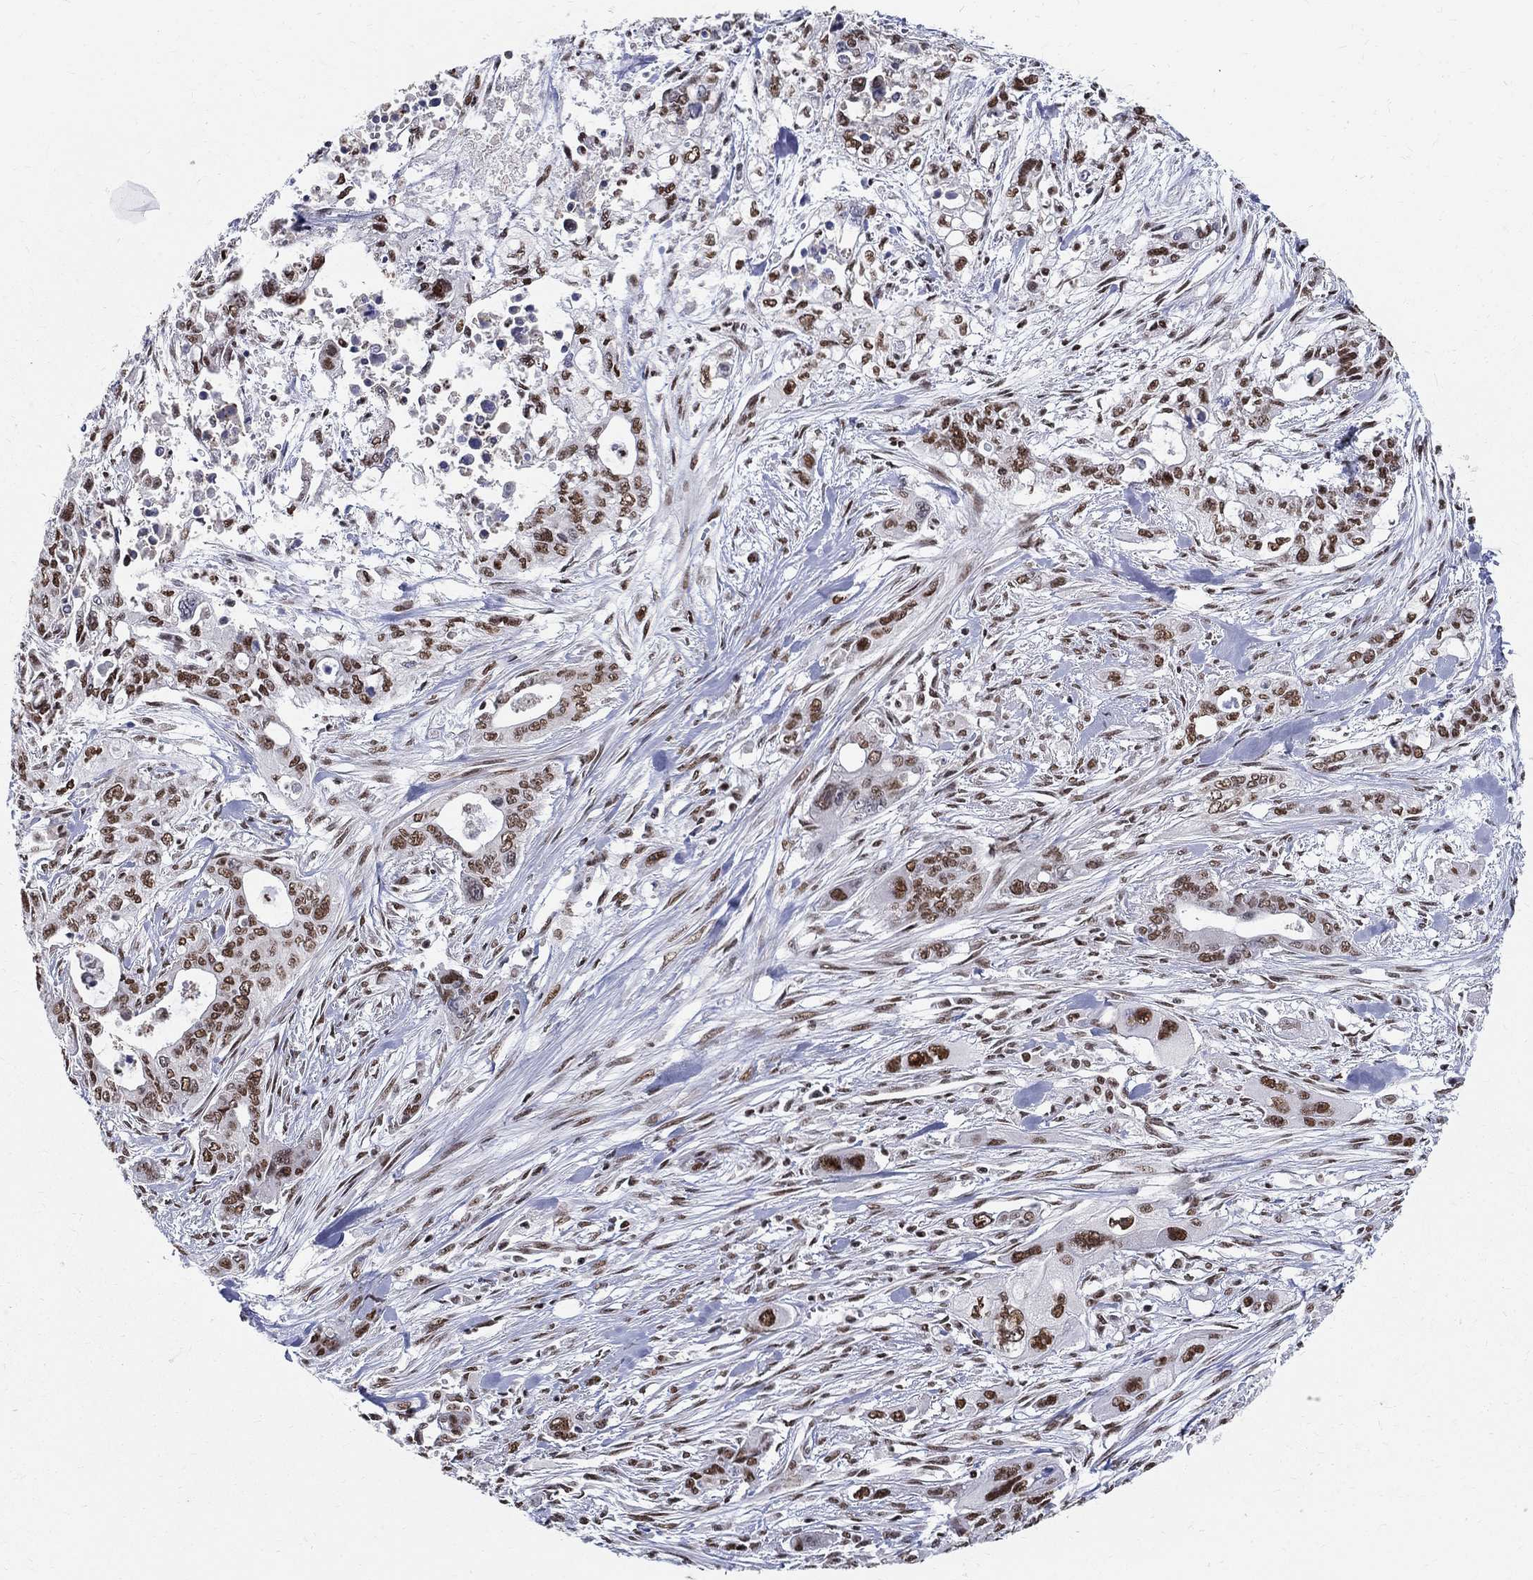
{"staining": {"intensity": "strong", "quantity": ">75%", "location": "nuclear"}, "tissue": "pancreatic cancer", "cell_type": "Tumor cells", "image_type": "cancer", "snomed": [{"axis": "morphology", "description": "Adenocarcinoma, NOS"}, {"axis": "topography", "description": "Pancreas"}], "caption": "A high-resolution histopathology image shows immunohistochemistry (IHC) staining of pancreatic cancer (adenocarcinoma), which demonstrates strong nuclear staining in about >75% of tumor cells.", "gene": "FBXO16", "patient": {"sex": "male", "age": 47}}